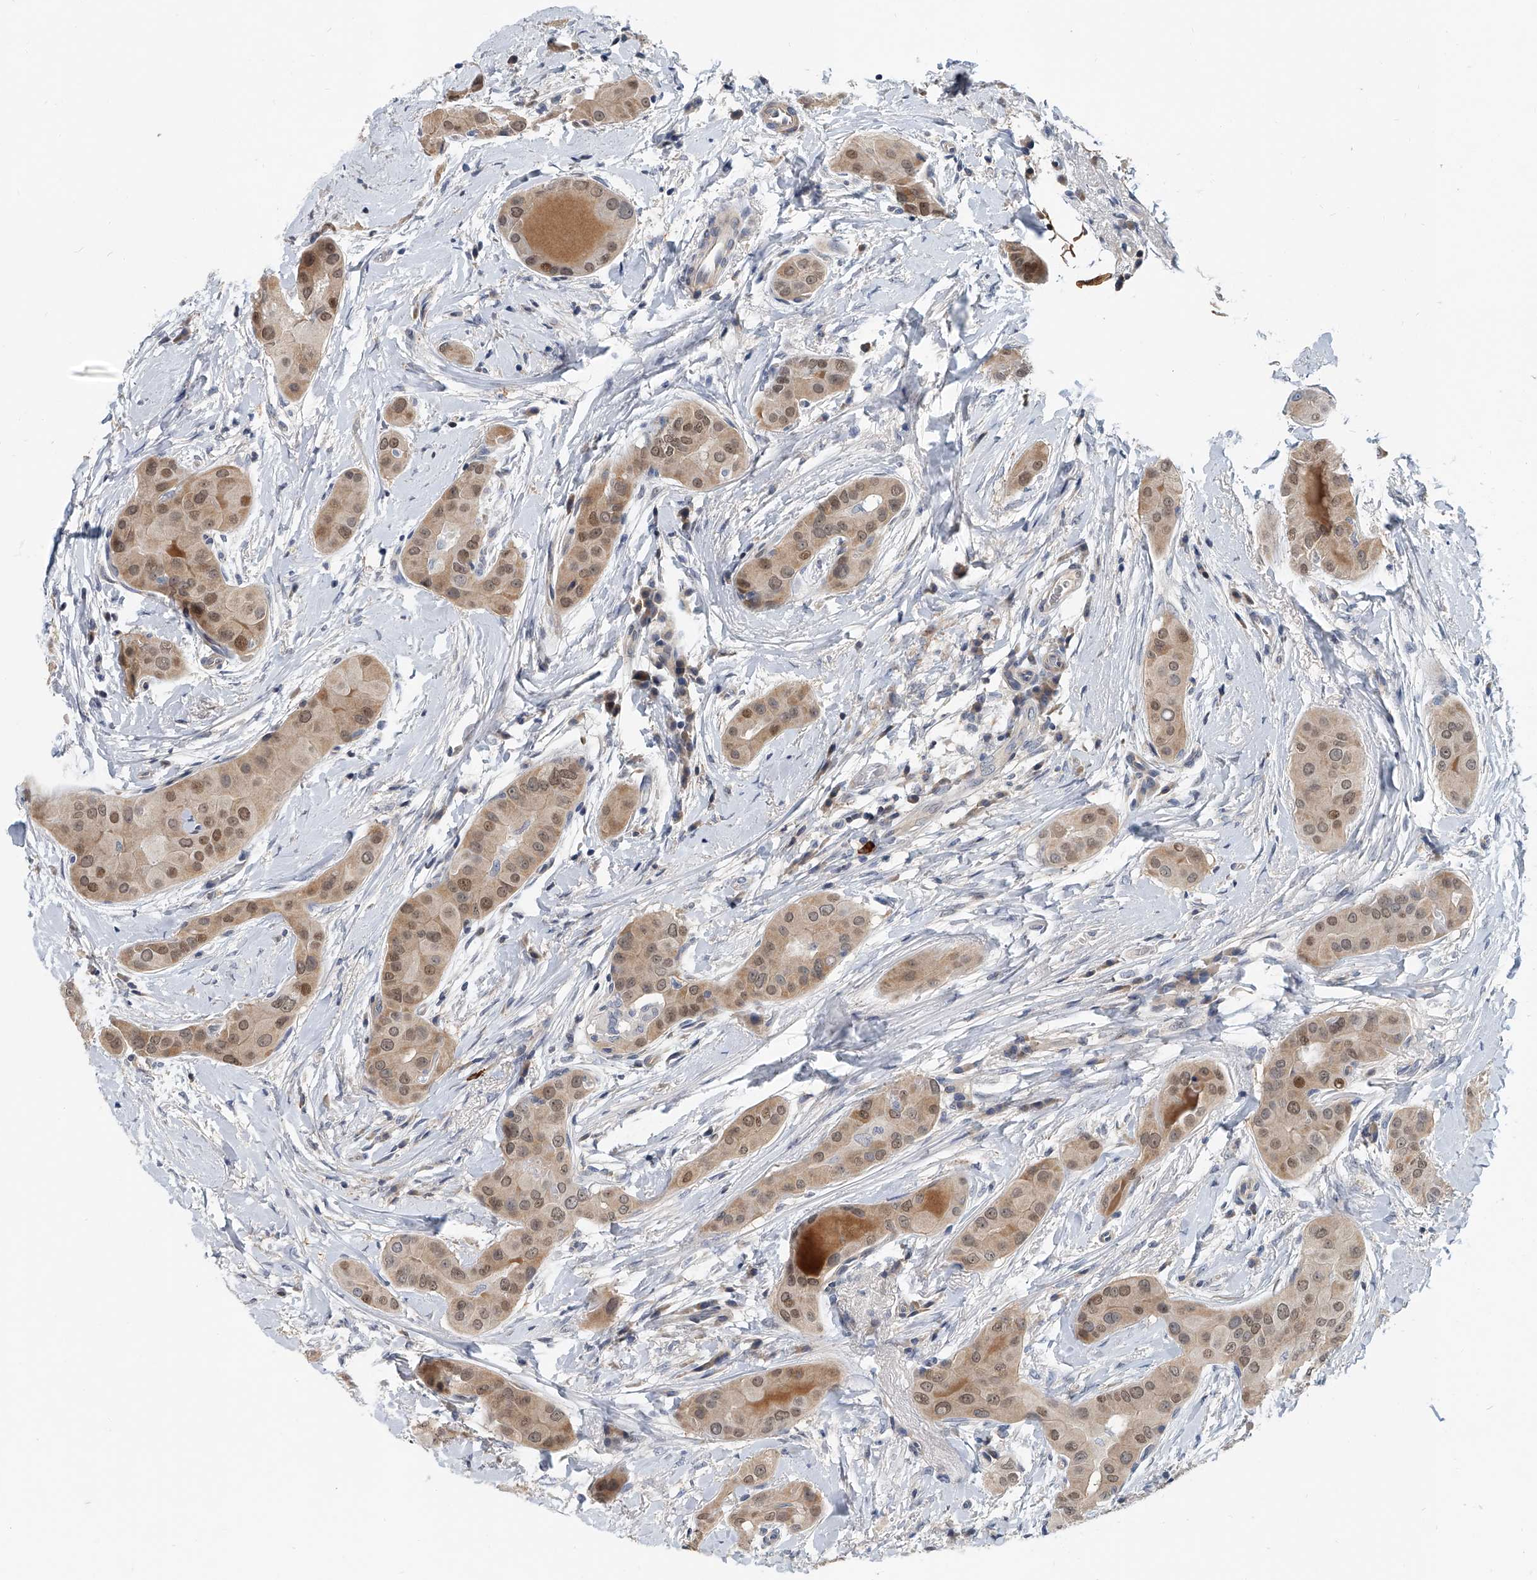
{"staining": {"intensity": "moderate", "quantity": ">75%", "location": "cytoplasmic/membranous,nuclear"}, "tissue": "thyroid cancer", "cell_type": "Tumor cells", "image_type": "cancer", "snomed": [{"axis": "morphology", "description": "Papillary adenocarcinoma, NOS"}, {"axis": "topography", "description": "Thyroid gland"}], "caption": "Moderate cytoplasmic/membranous and nuclear protein staining is seen in about >75% of tumor cells in thyroid cancer (papillary adenocarcinoma).", "gene": "CD200", "patient": {"sex": "male", "age": 33}}